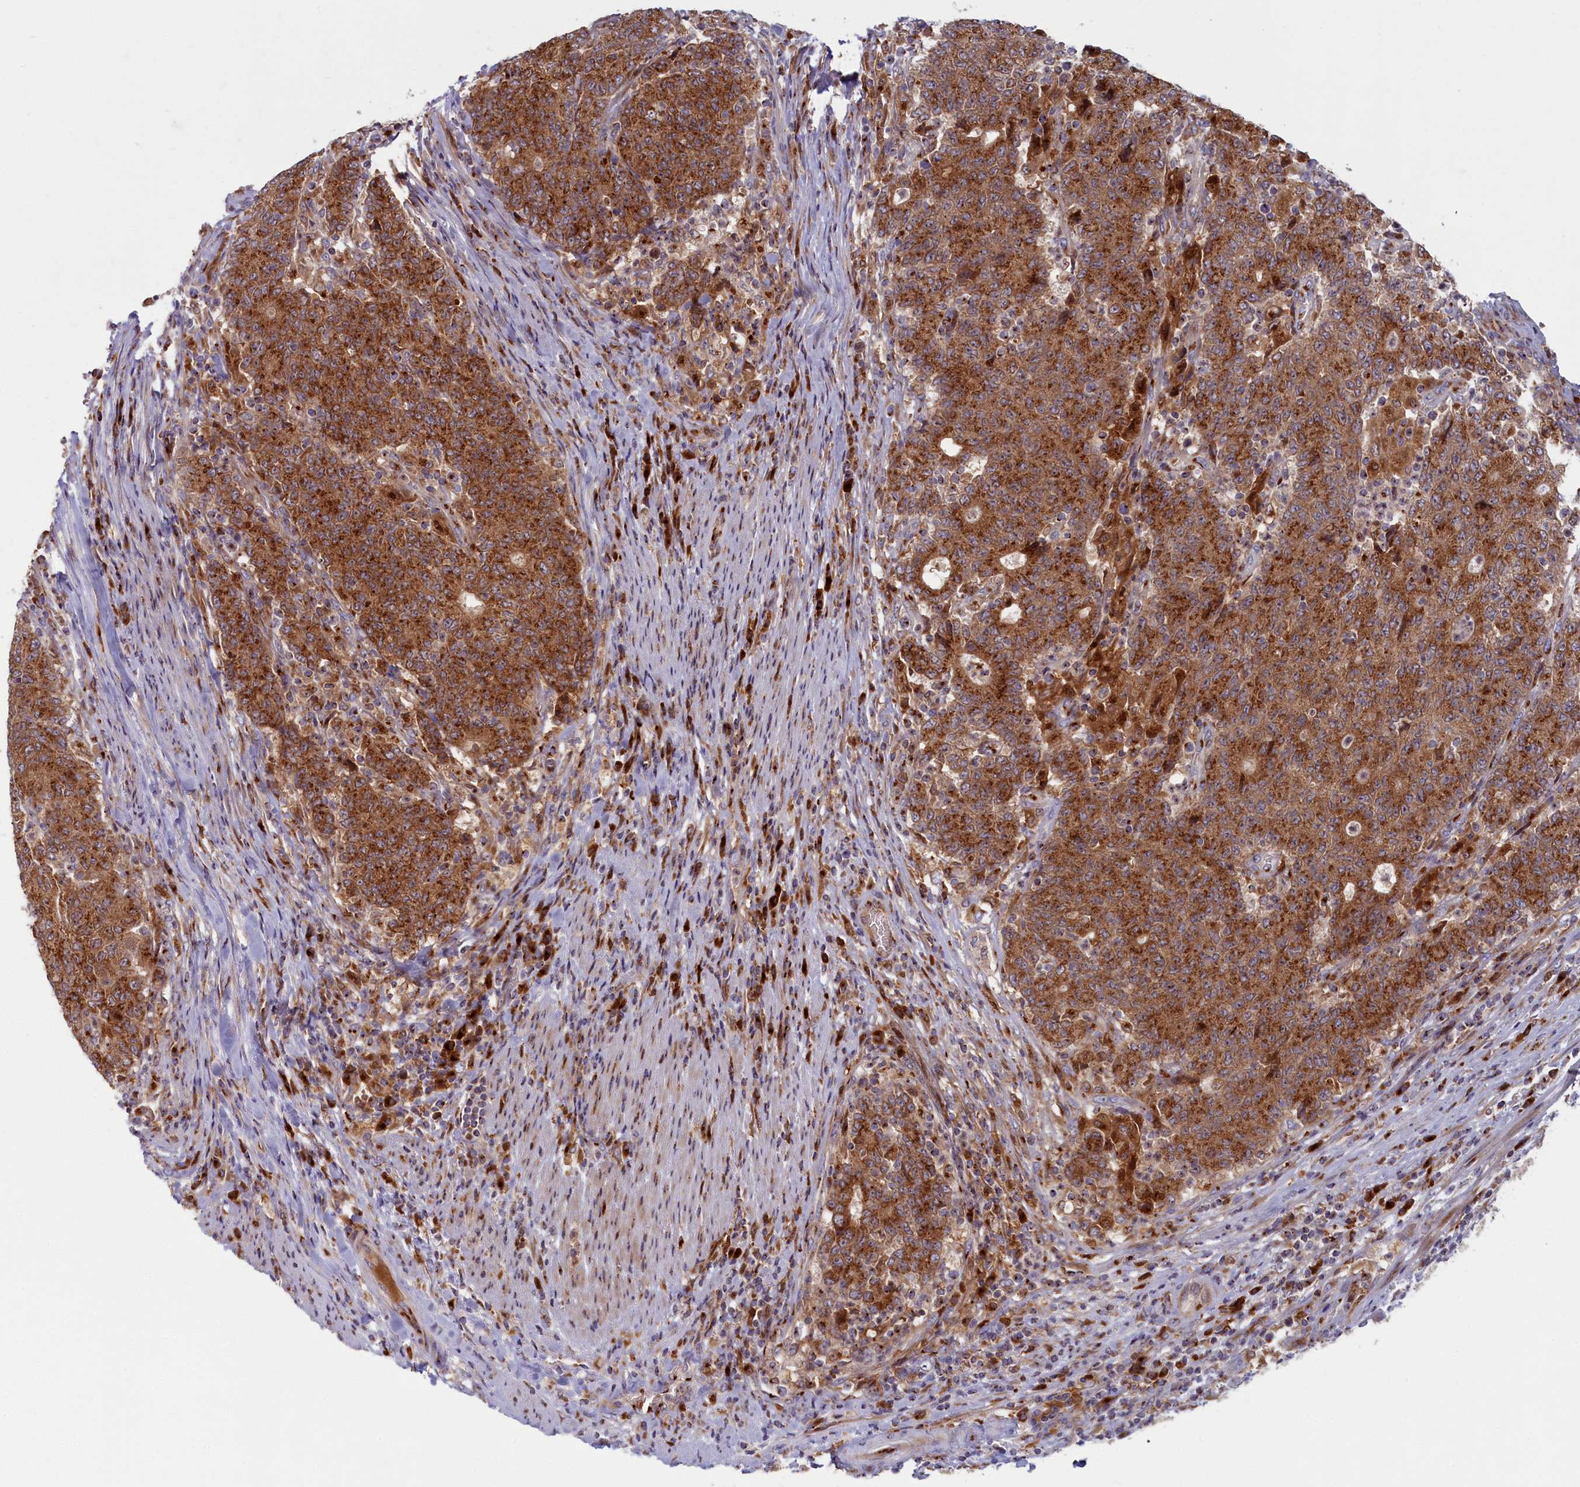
{"staining": {"intensity": "strong", "quantity": ">75%", "location": "cytoplasmic/membranous"}, "tissue": "colorectal cancer", "cell_type": "Tumor cells", "image_type": "cancer", "snomed": [{"axis": "morphology", "description": "Adenocarcinoma, NOS"}, {"axis": "topography", "description": "Colon"}], "caption": "Colorectal adenocarcinoma was stained to show a protein in brown. There is high levels of strong cytoplasmic/membranous expression in approximately >75% of tumor cells.", "gene": "BLVRB", "patient": {"sex": "female", "age": 75}}